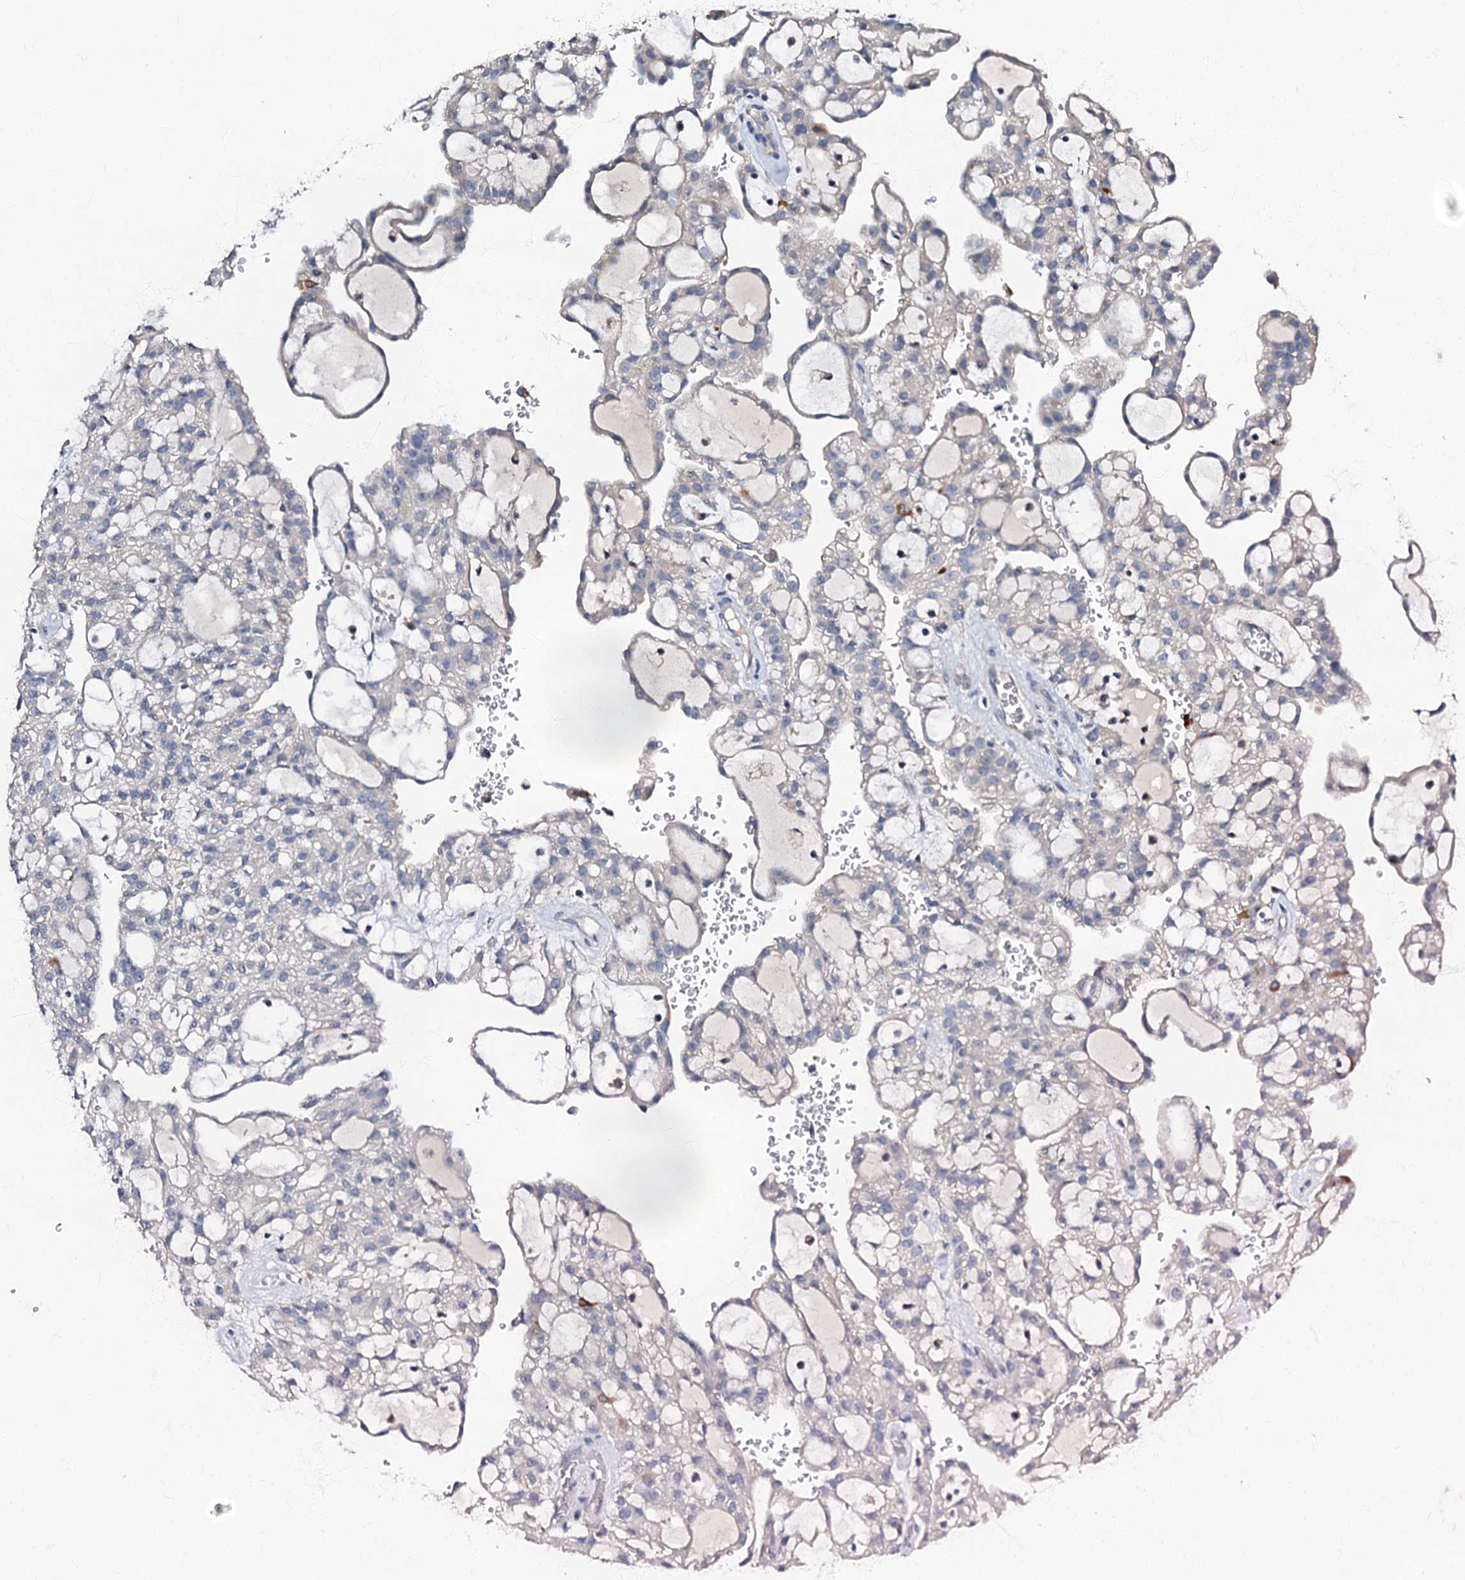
{"staining": {"intensity": "negative", "quantity": "none", "location": "none"}, "tissue": "renal cancer", "cell_type": "Tumor cells", "image_type": "cancer", "snomed": [{"axis": "morphology", "description": "Adenocarcinoma, NOS"}, {"axis": "topography", "description": "Kidney"}], "caption": "An image of human renal adenocarcinoma is negative for staining in tumor cells.", "gene": "OLAH", "patient": {"sex": "male", "age": 63}}